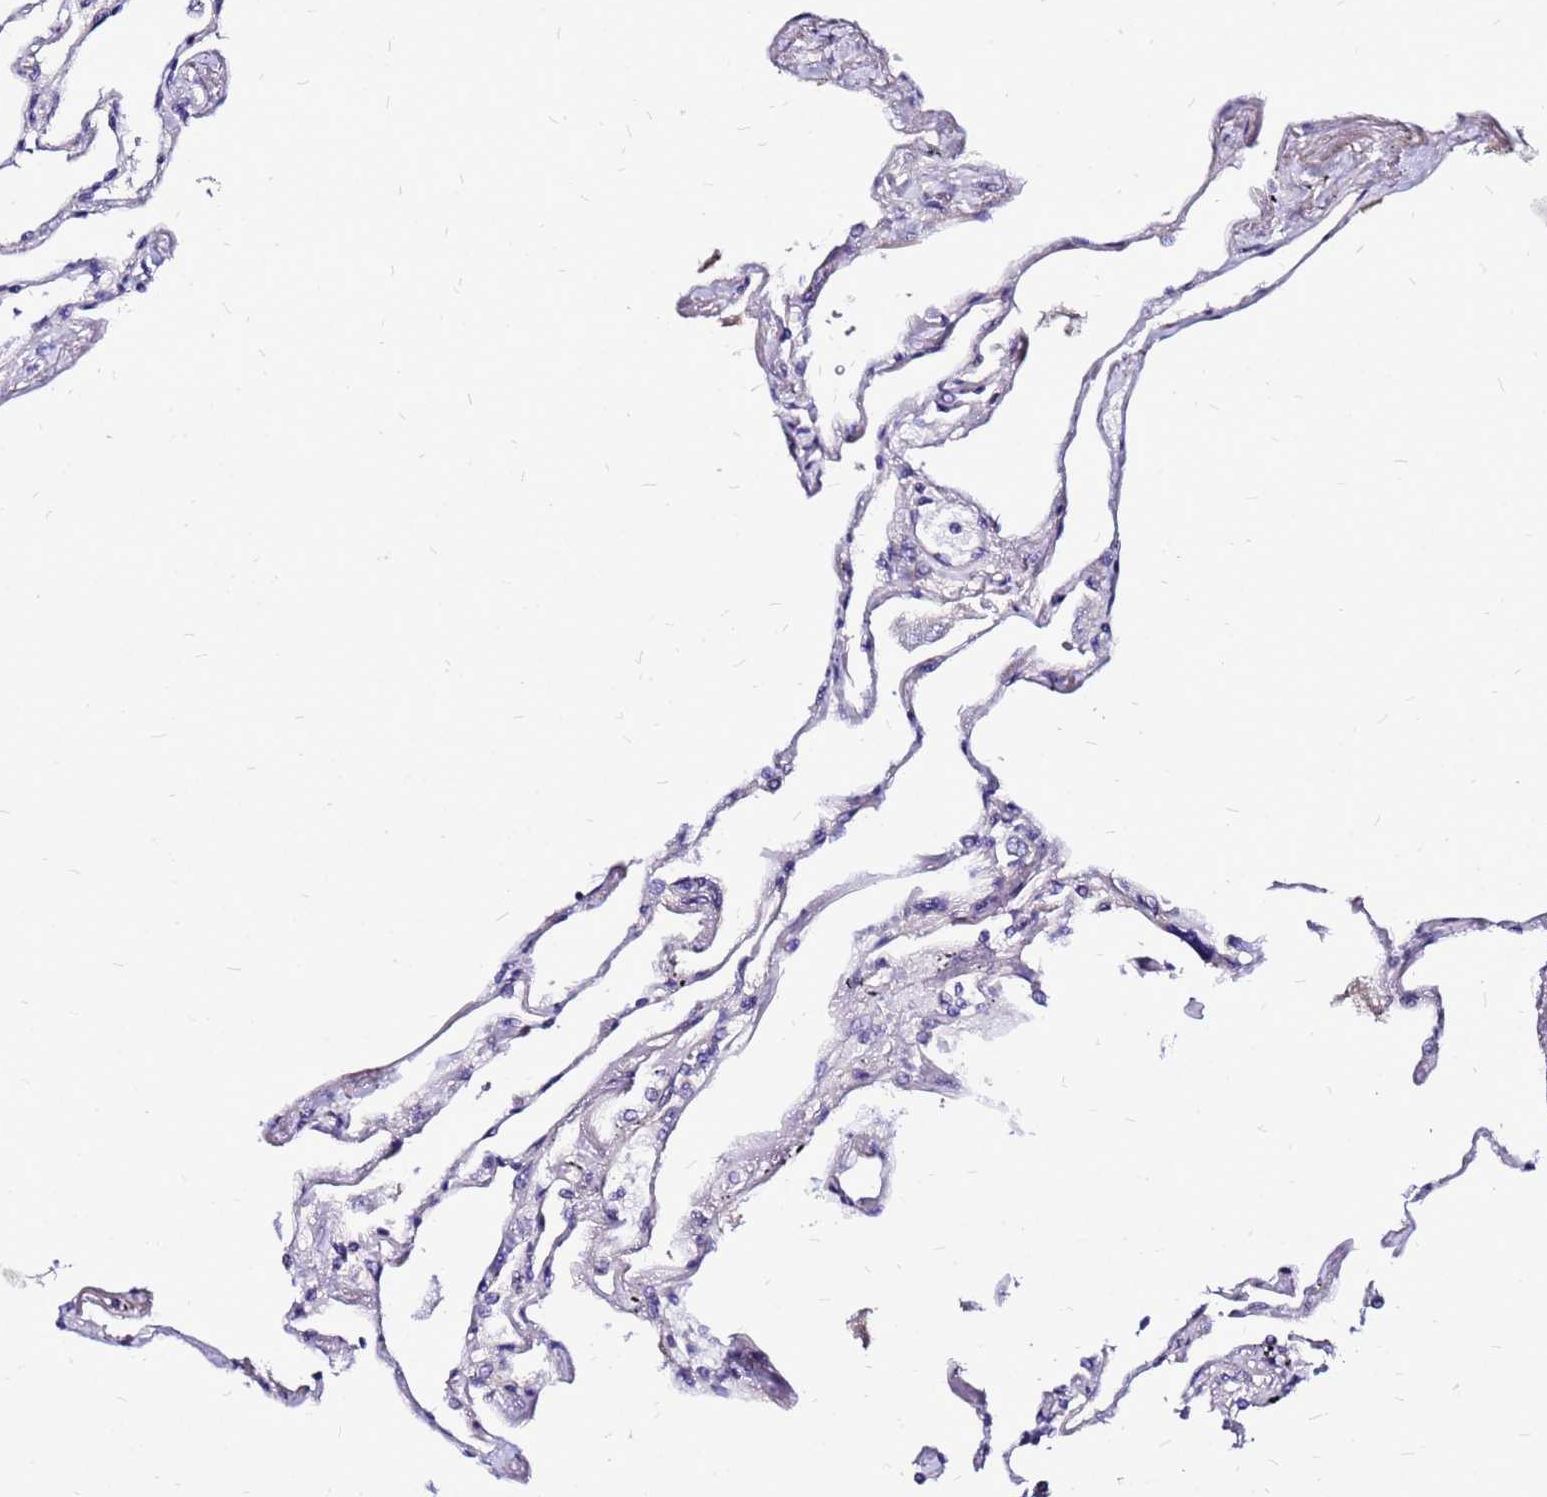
{"staining": {"intensity": "moderate", "quantity": "<25%", "location": "cytoplasmic/membranous"}, "tissue": "lung", "cell_type": "Alveolar cells", "image_type": "normal", "snomed": [{"axis": "morphology", "description": "Normal tissue, NOS"}, {"axis": "topography", "description": "Lung"}], "caption": "This image displays benign lung stained with immunohistochemistry to label a protein in brown. The cytoplasmic/membranous of alveolar cells show moderate positivity for the protein. Nuclei are counter-stained blue.", "gene": "ARHGEF35", "patient": {"sex": "female", "age": 67}}